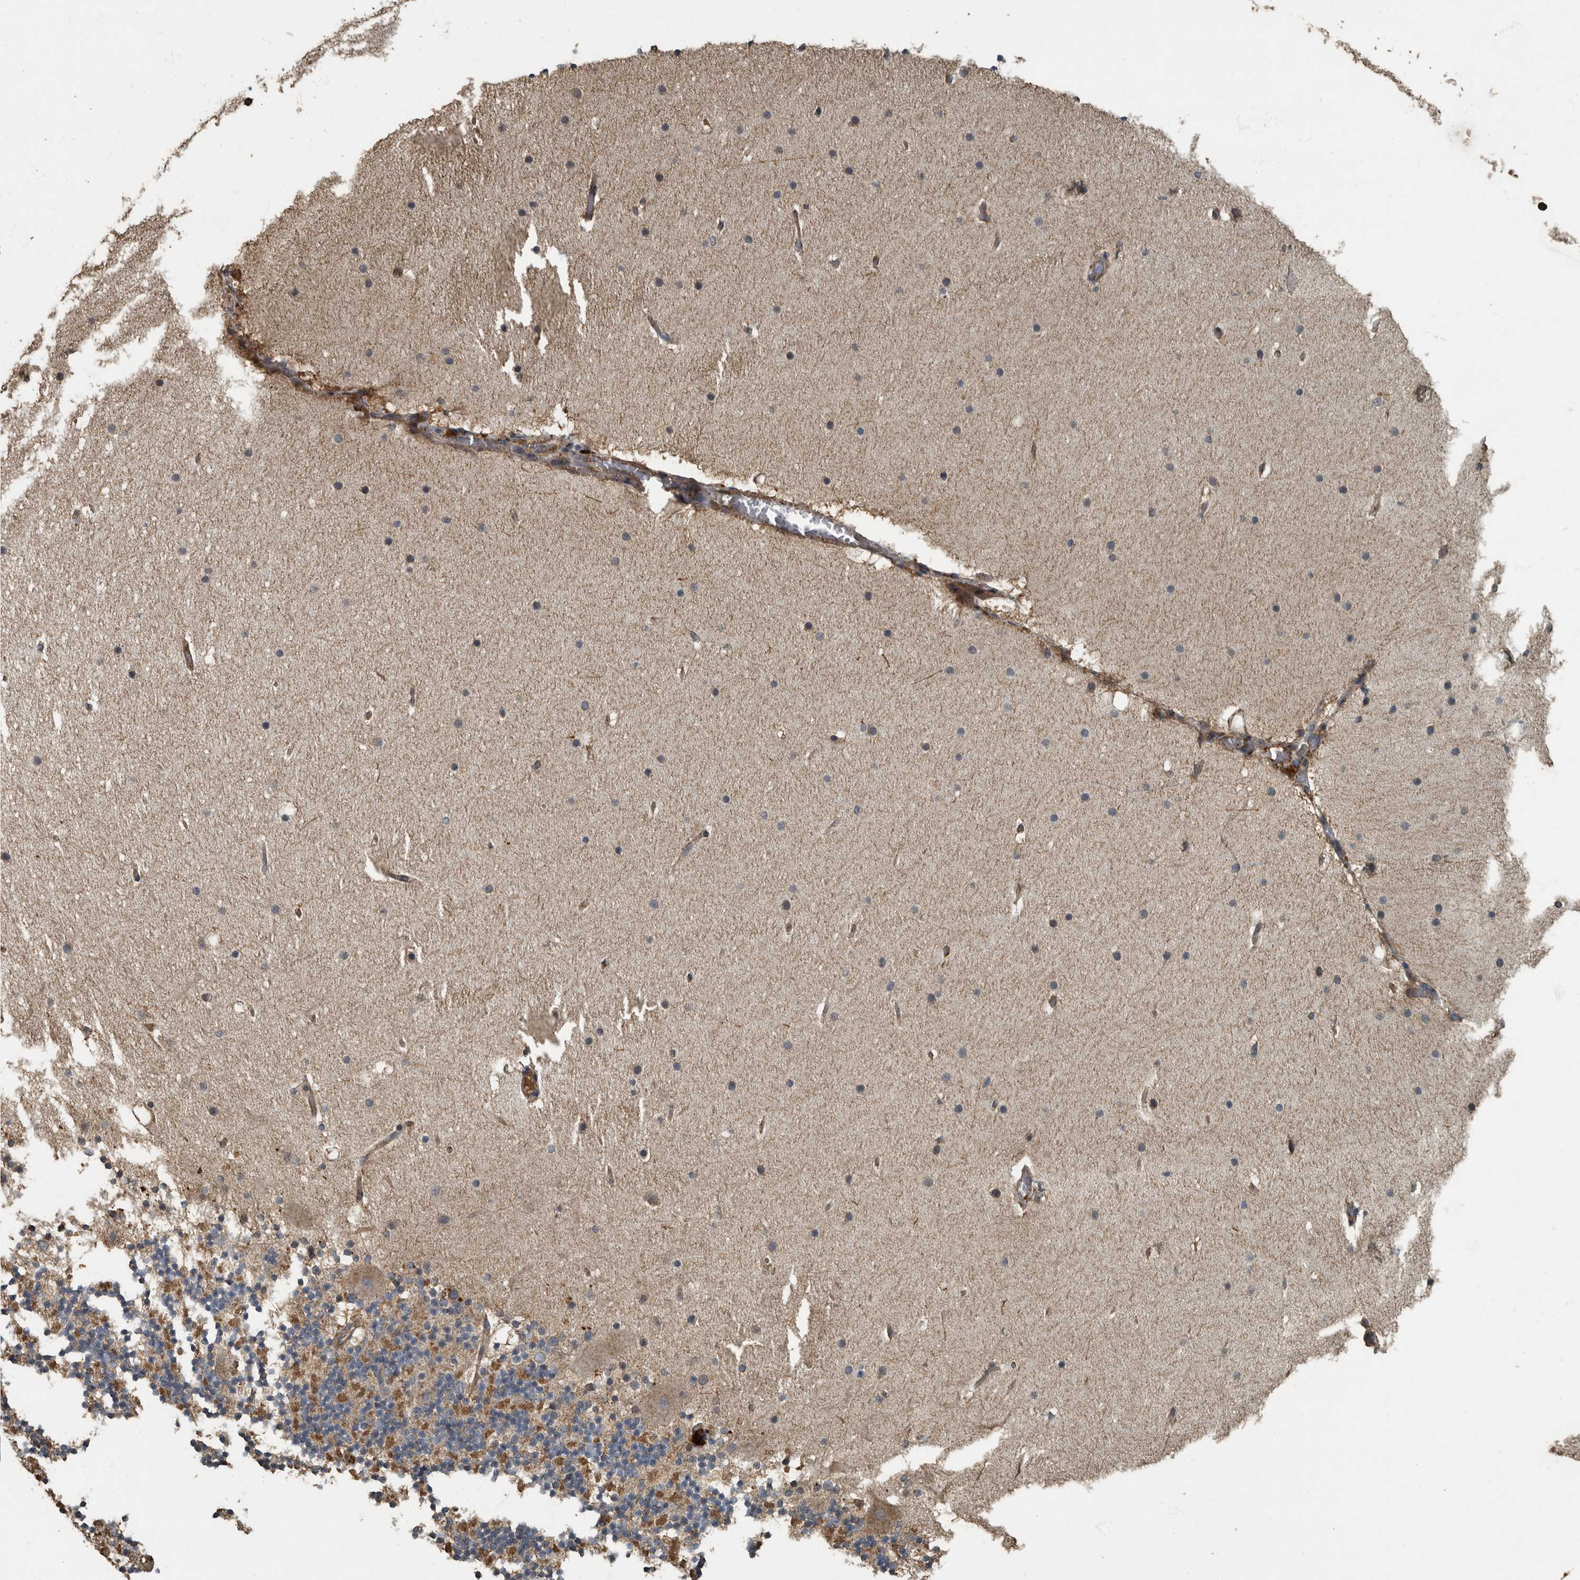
{"staining": {"intensity": "negative", "quantity": "none", "location": "none"}, "tissue": "cerebellum", "cell_type": "Cells in granular layer", "image_type": "normal", "snomed": [{"axis": "morphology", "description": "Normal tissue, NOS"}, {"axis": "topography", "description": "Cerebellum"}], "caption": "An IHC image of normal cerebellum is shown. There is no staining in cells in granular layer of cerebellum.", "gene": "IL15RA", "patient": {"sex": "male", "age": 57}}